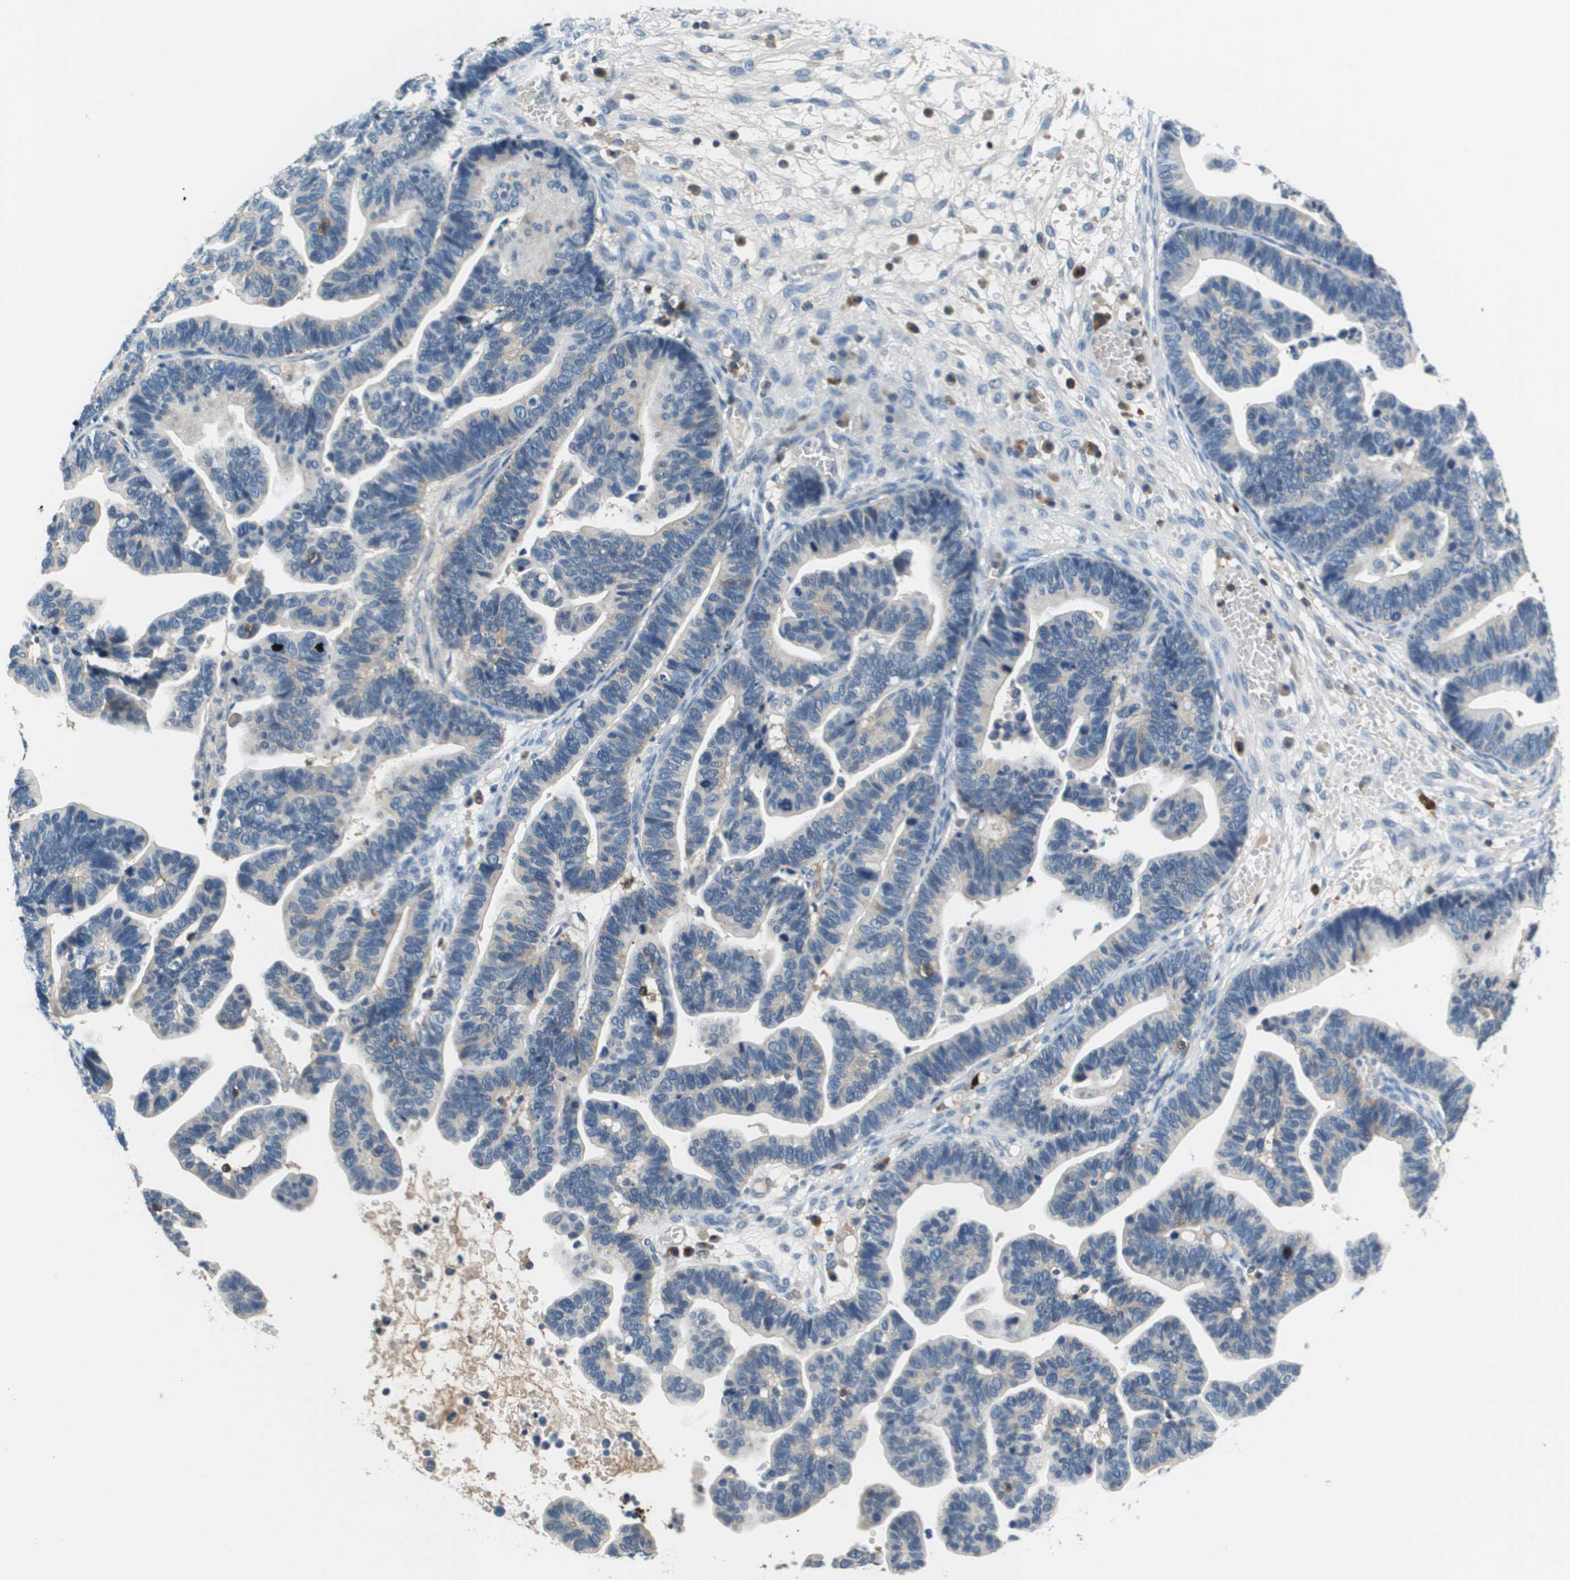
{"staining": {"intensity": "negative", "quantity": "none", "location": "none"}, "tissue": "ovarian cancer", "cell_type": "Tumor cells", "image_type": "cancer", "snomed": [{"axis": "morphology", "description": "Cystadenocarcinoma, serous, NOS"}, {"axis": "topography", "description": "Ovary"}], "caption": "The histopathology image shows no staining of tumor cells in ovarian cancer.", "gene": "KCNQ5", "patient": {"sex": "female", "age": 56}}